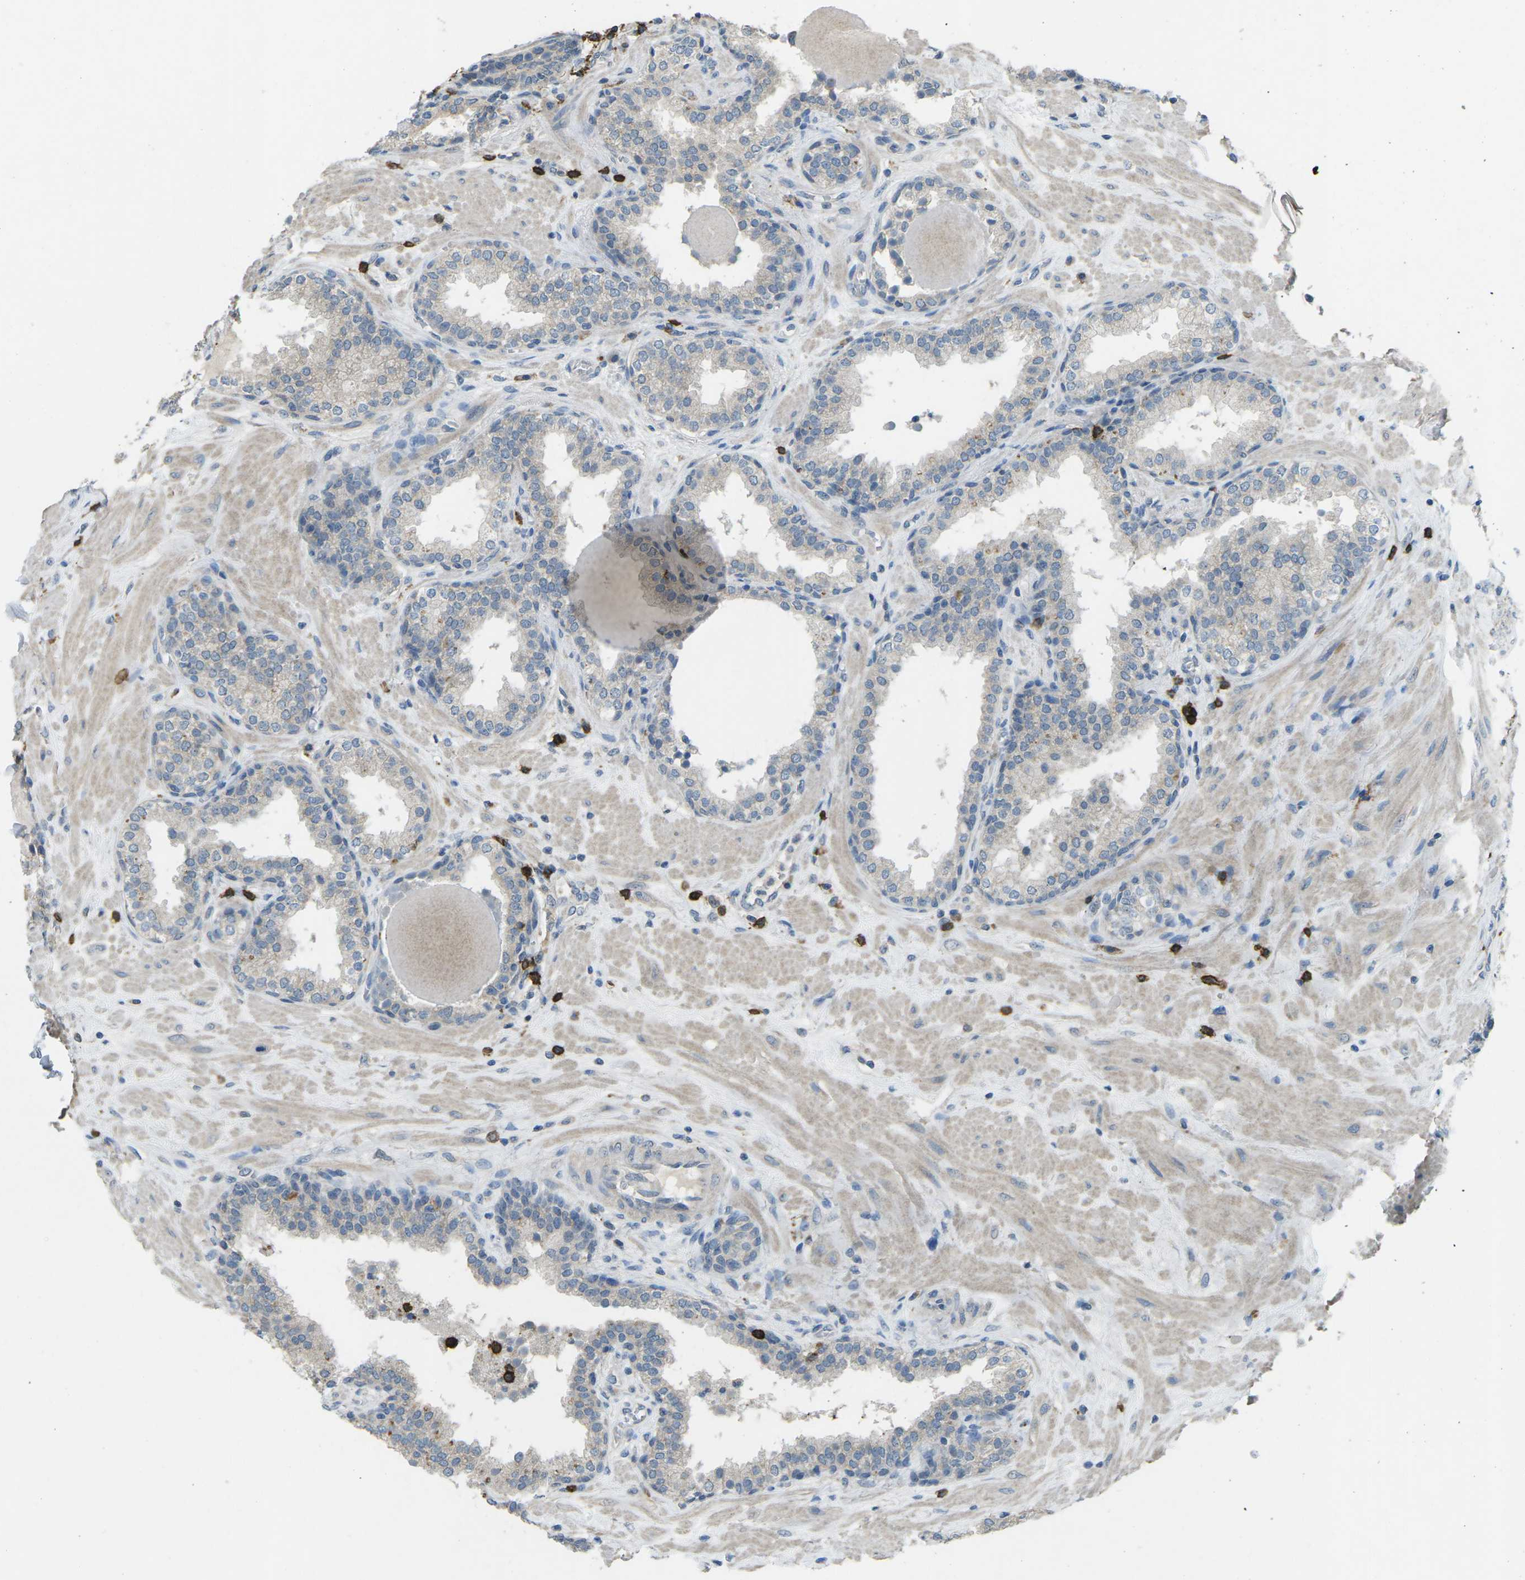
{"staining": {"intensity": "negative", "quantity": "none", "location": "none"}, "tissue": "prostate", "cell_type": "Glandular cells", "image_type": "normal", "snomed": [{"axis": "morphology", "description": "Normal tissue, NOS"}, {"axis": "topography", "description": "Prostate"}], "caption": "This is an IHC histopathology image of unremarkable human prostate. There is no expression in glandular cells.", "gene": "CD19", "patient": {"sex": "male", "age": 51}}